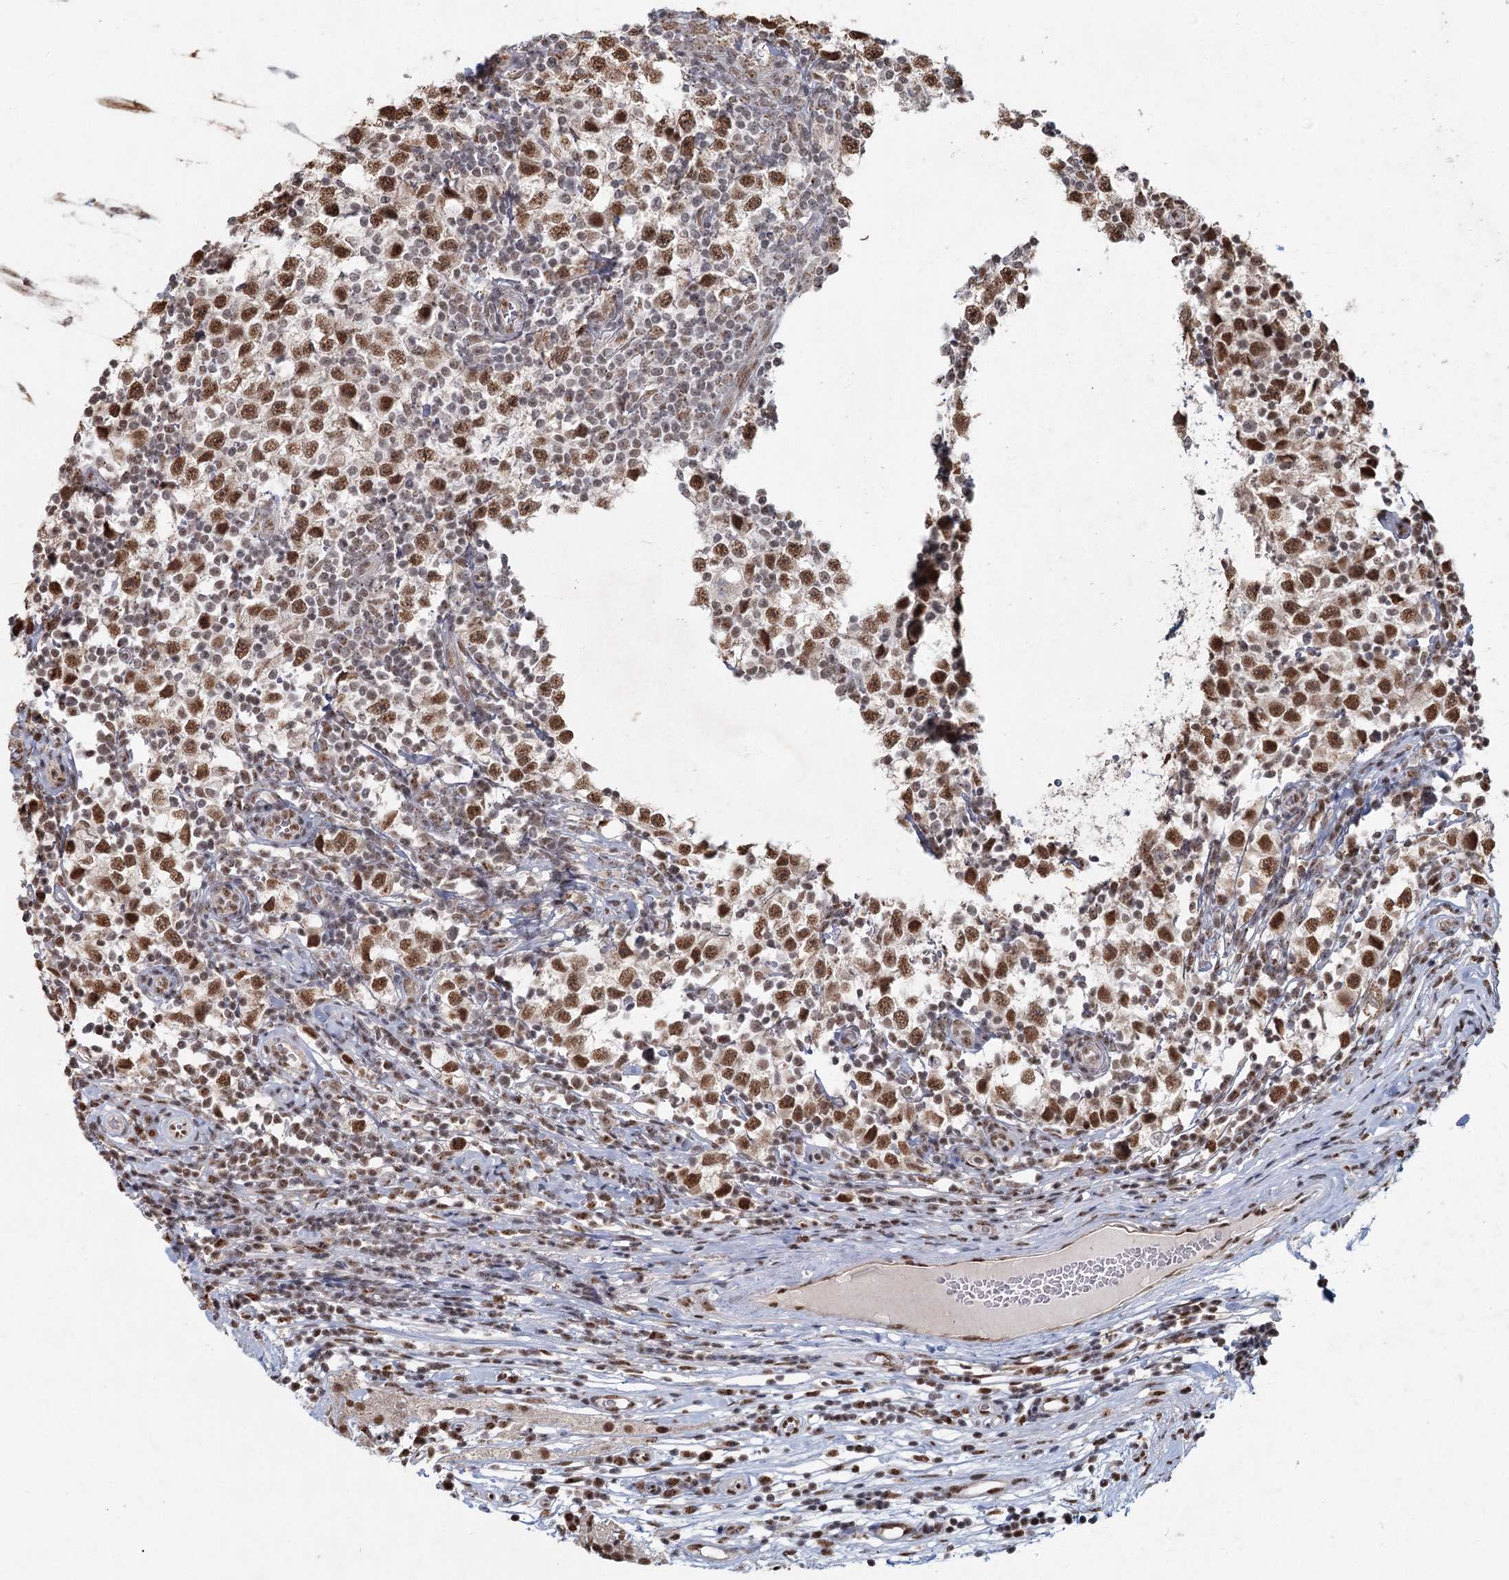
{"staining": {"intensity": "moderate", "quantity": ">75%", "location": "nuclear"}, "tissue": "testis cancer", "cell_type": "Tumor cells", "image_type": "cancer", "snomed": [{"axis": "morphology", "description": "Seminoma, NOS"}, {"axis": "topography", "description": "Testis"}], "caption": "Protein staining of testis seminoma tissue displays moderate nuclear staining in about >75% of tumor cells.", "gene": "GPALPP1", "patient": {"sex": "male", "age": 65}}